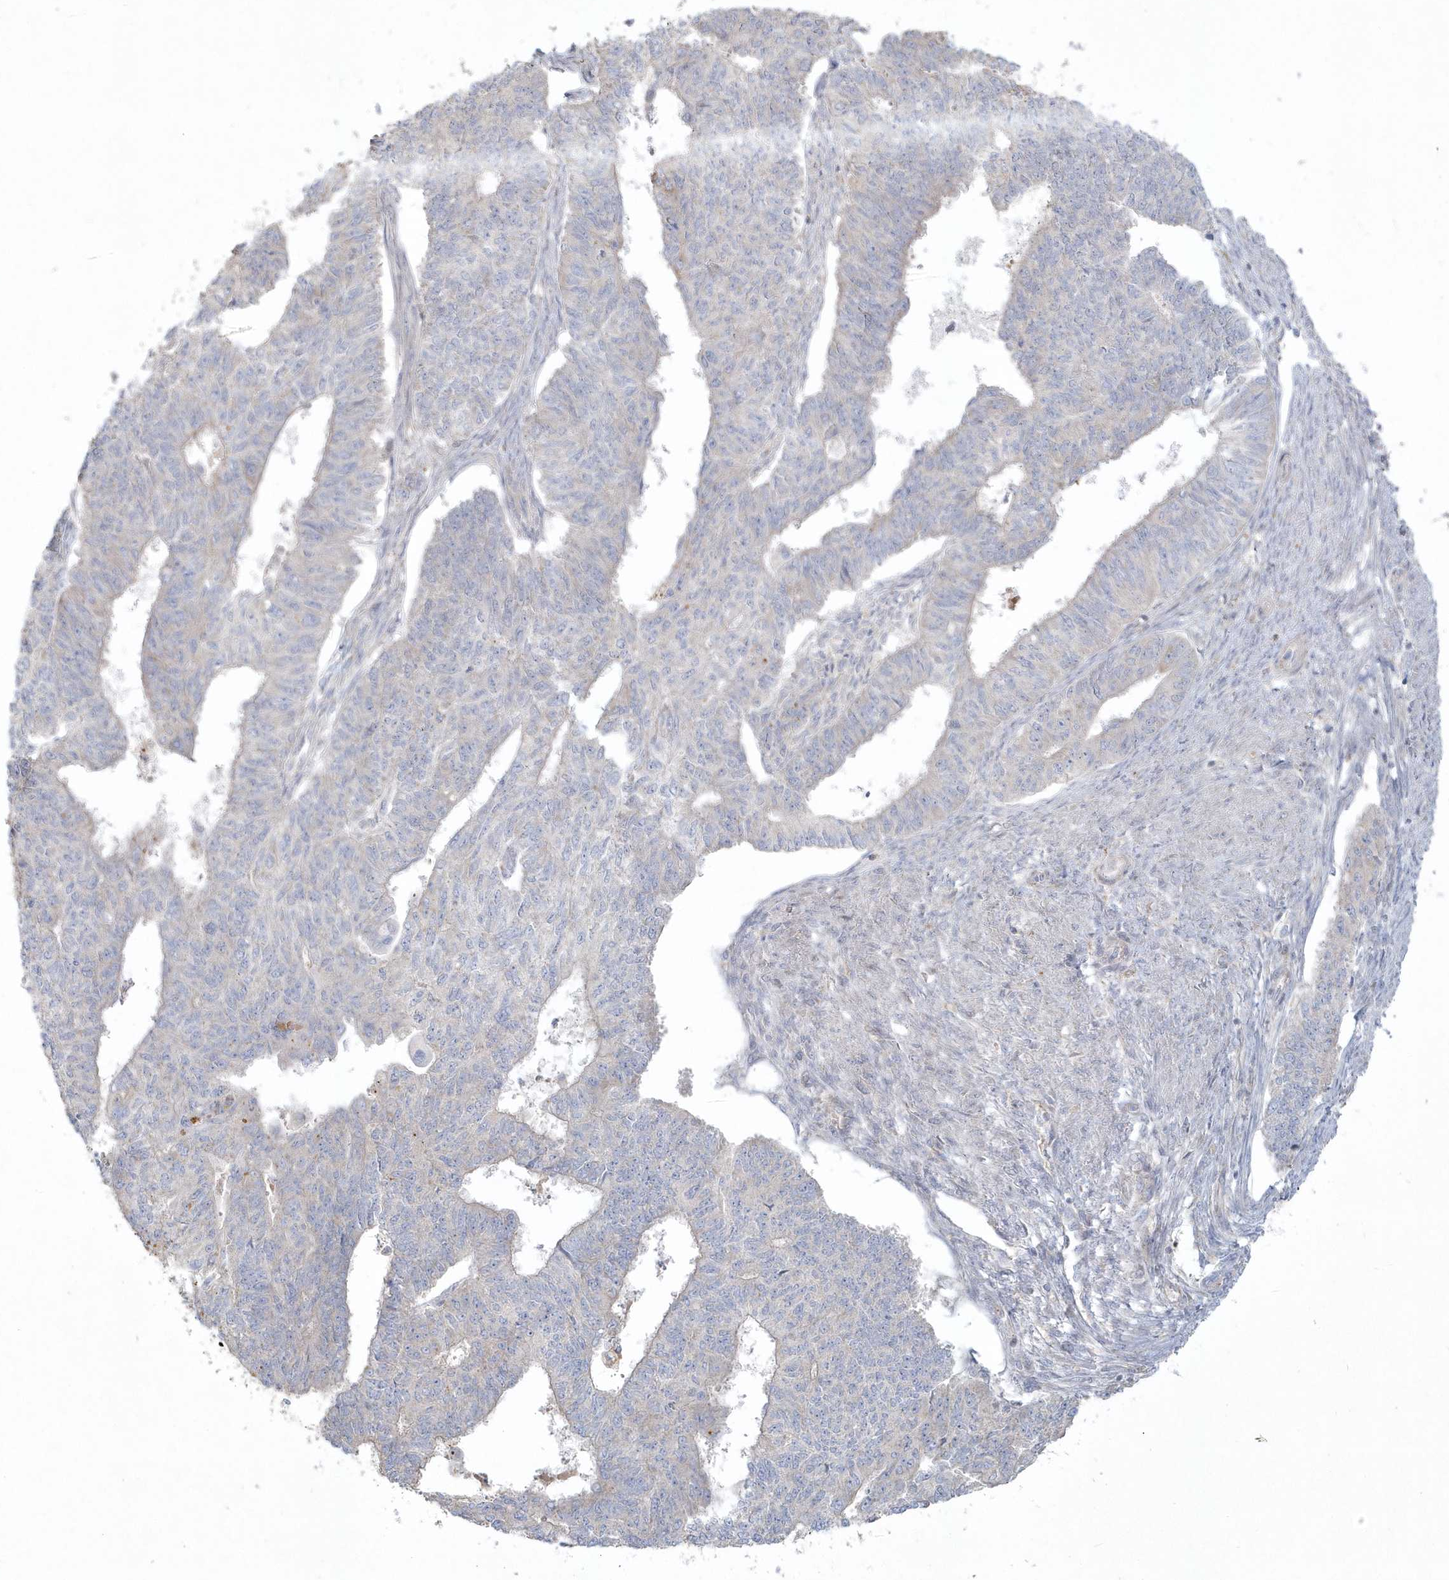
{"staining": {"intensity": "negative", "quantity": "none", "location": "none"}, "tissue": "endometrial cancer", "cell_type": "Tumor cells", "image_type": "cancer", "snomed": [{"axis": "morphology", "description": "Adenocarcinoma, NOS"}, {"axis": "topography", "description": "Endometrium"}], "caption": "Endometrial cancer (adenocarcinoma) was stained to show a protein in brown. There is no significant expression in tumor cells.", "gene": "BLTP3A", "patient": {"sex": "female", "age": 32}}